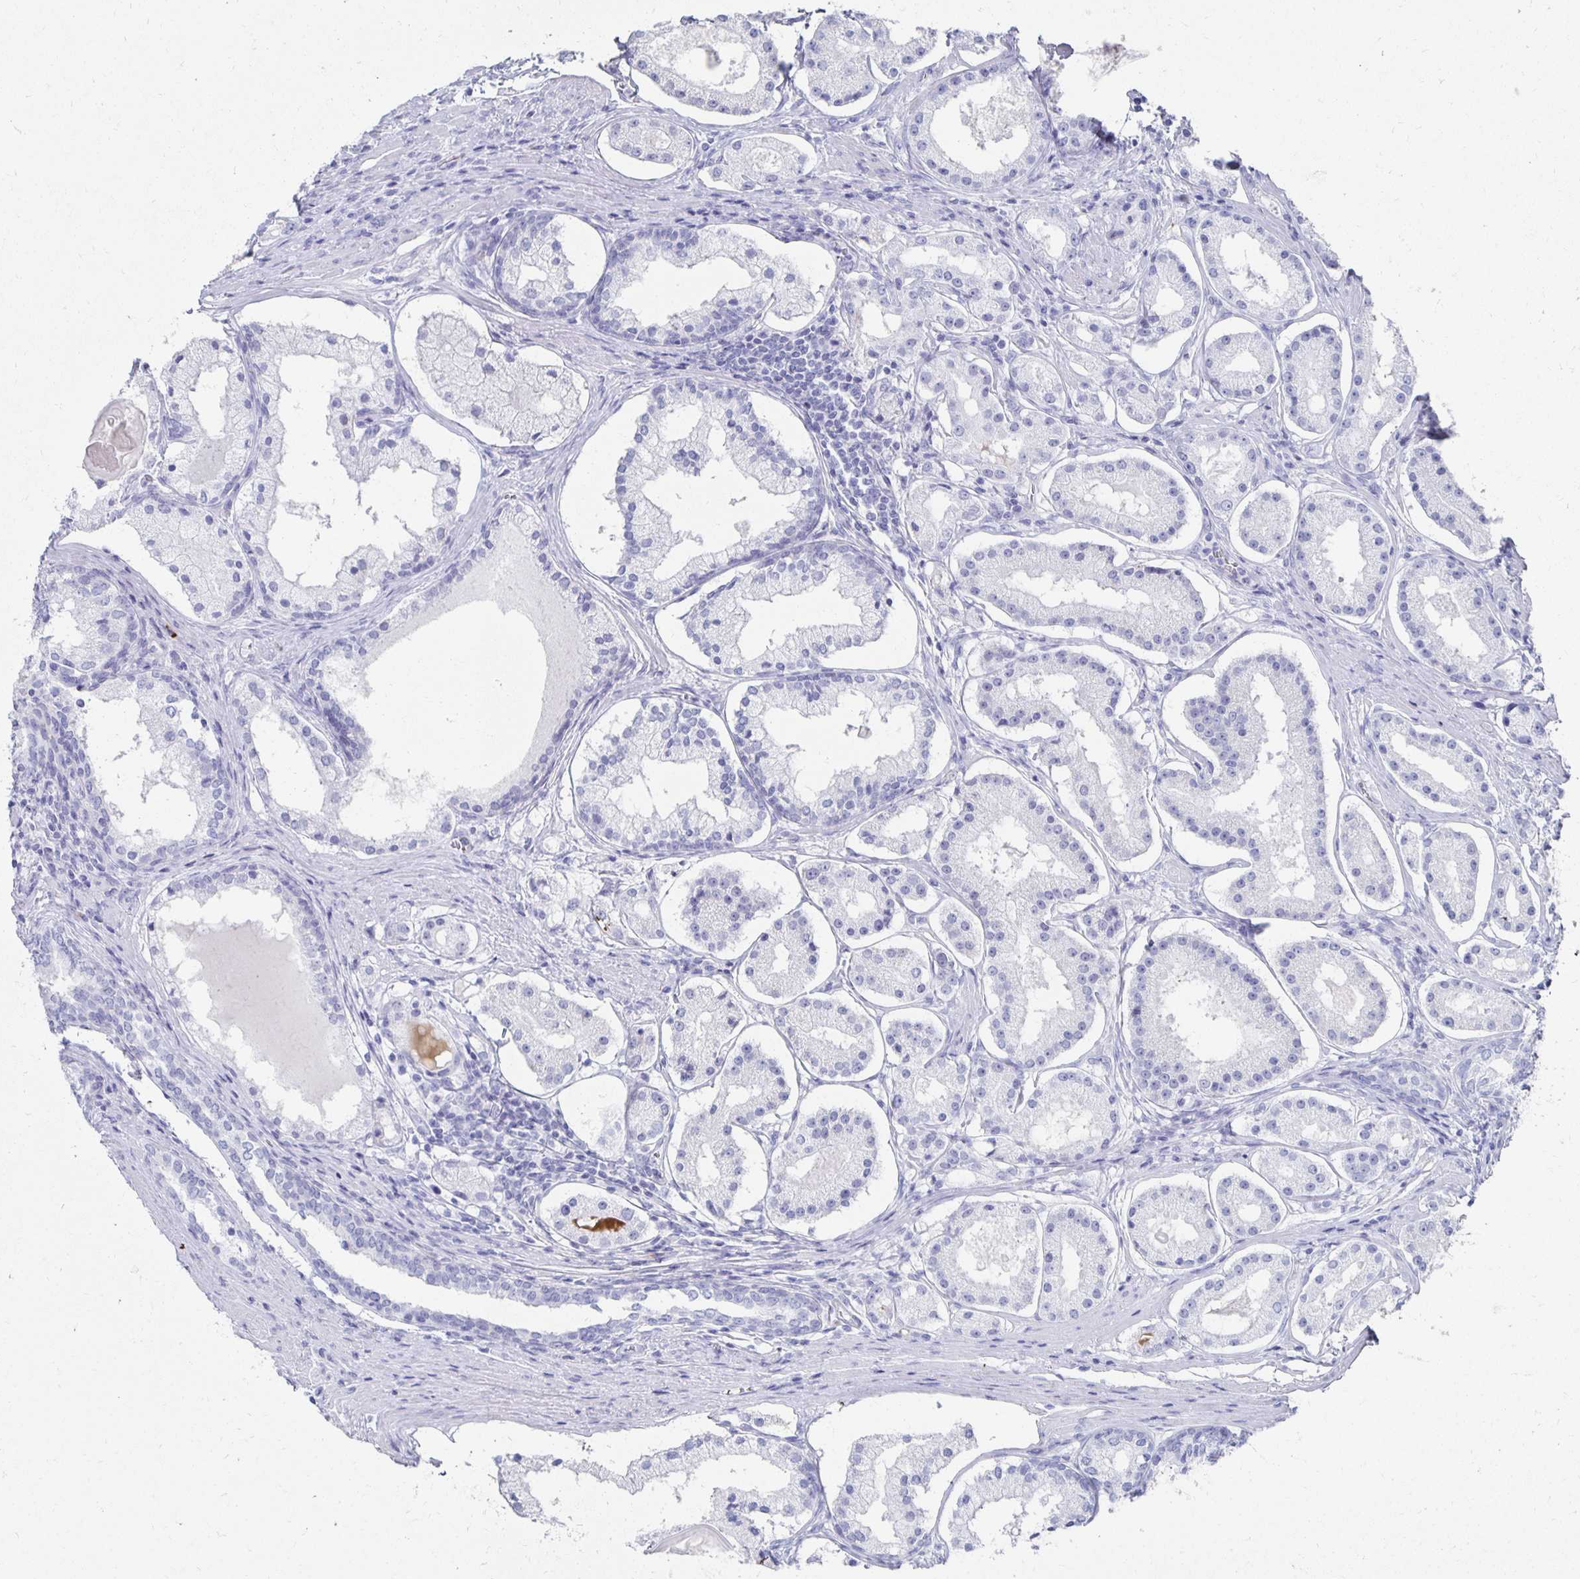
{"staining": {"intensity": "negative", "quantity": "none", "location": "none"}, "tissue": "prostate cancer", "cell_type": "Tumor cells", "image_type": "cancer", "snomed": [{"axis": "morphology", "description": "Adenocarcinoma, Low grade"}, {"axis": "topography", "description": "Prostate"}], "caption": "Micrograph shows no significant protein expression in tumor cells of adenocarcinoma (low-grade) (prostate). (Stains: DAB (3,3'-diaminobenzidine) IHC with hematoxylin counter stain, Microscopy: brightfield microscopy at high magnification).", "gene": "PRDM7", "patient": {"sex": "male", "age": 57}}